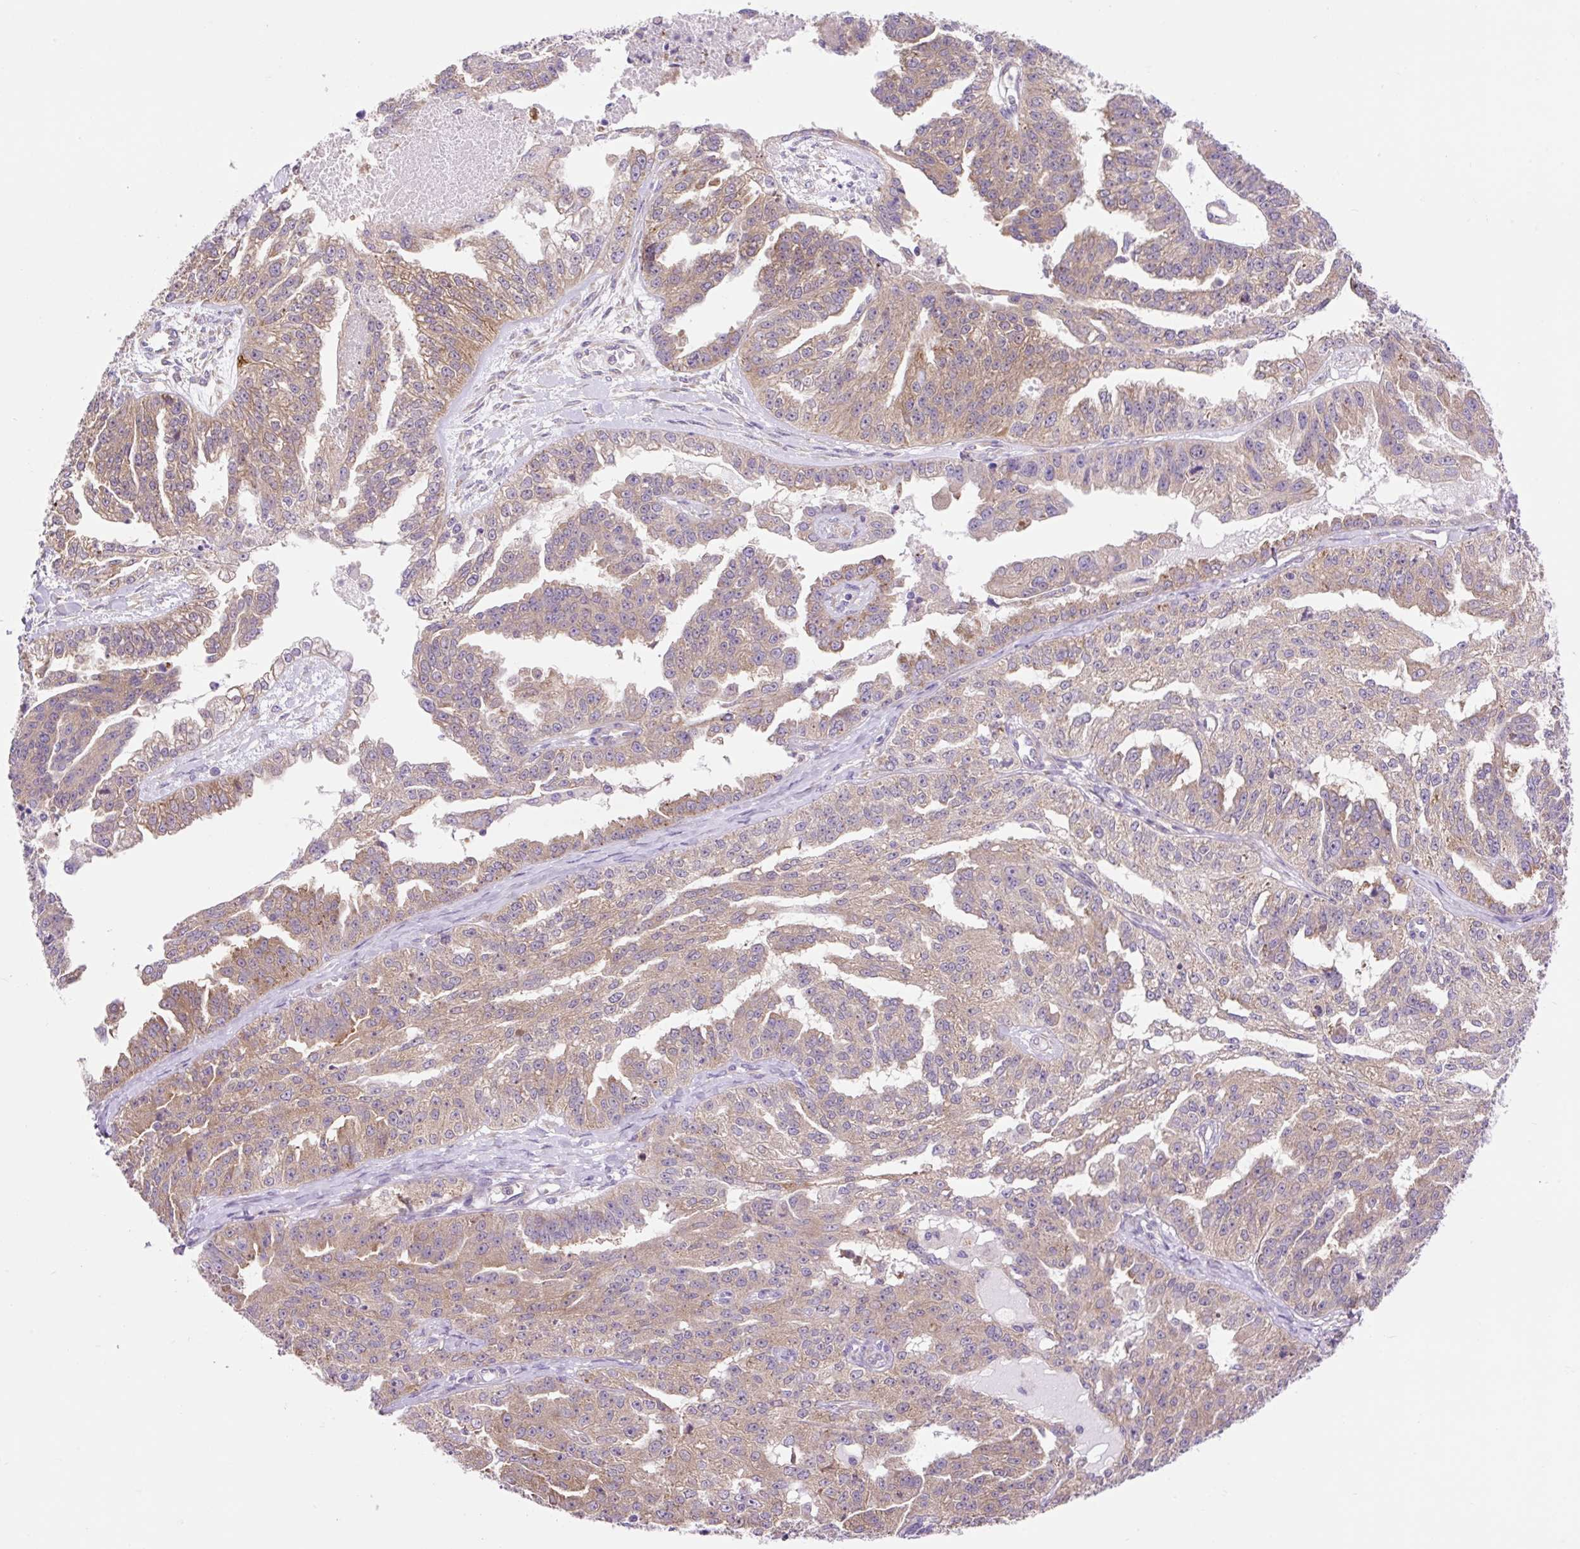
{"staining": {"intensity": "moderate", "quantity": ">75%", "location": "cytoplasmic/membranous"}, "tissue": "ovarian cancer", "cell_type": "Tumor cells", "image_type": "cancer", "snomed": [{"axis": "morphology", "description": "Cystadenocarcinoma, serous, NOS"}, {"axis": "topography", "description": "Ovary"}], "caption": "Immunohistochemistry (IHC) (DAB) staining of human ovarian serous cystadenocarcinoma demonstrates moderate cytoplasmic/membranous protein staining in approximately >75% of tumor cells.", "gene": "GPR45", "patient": {"sex": "female", "age": 58}}